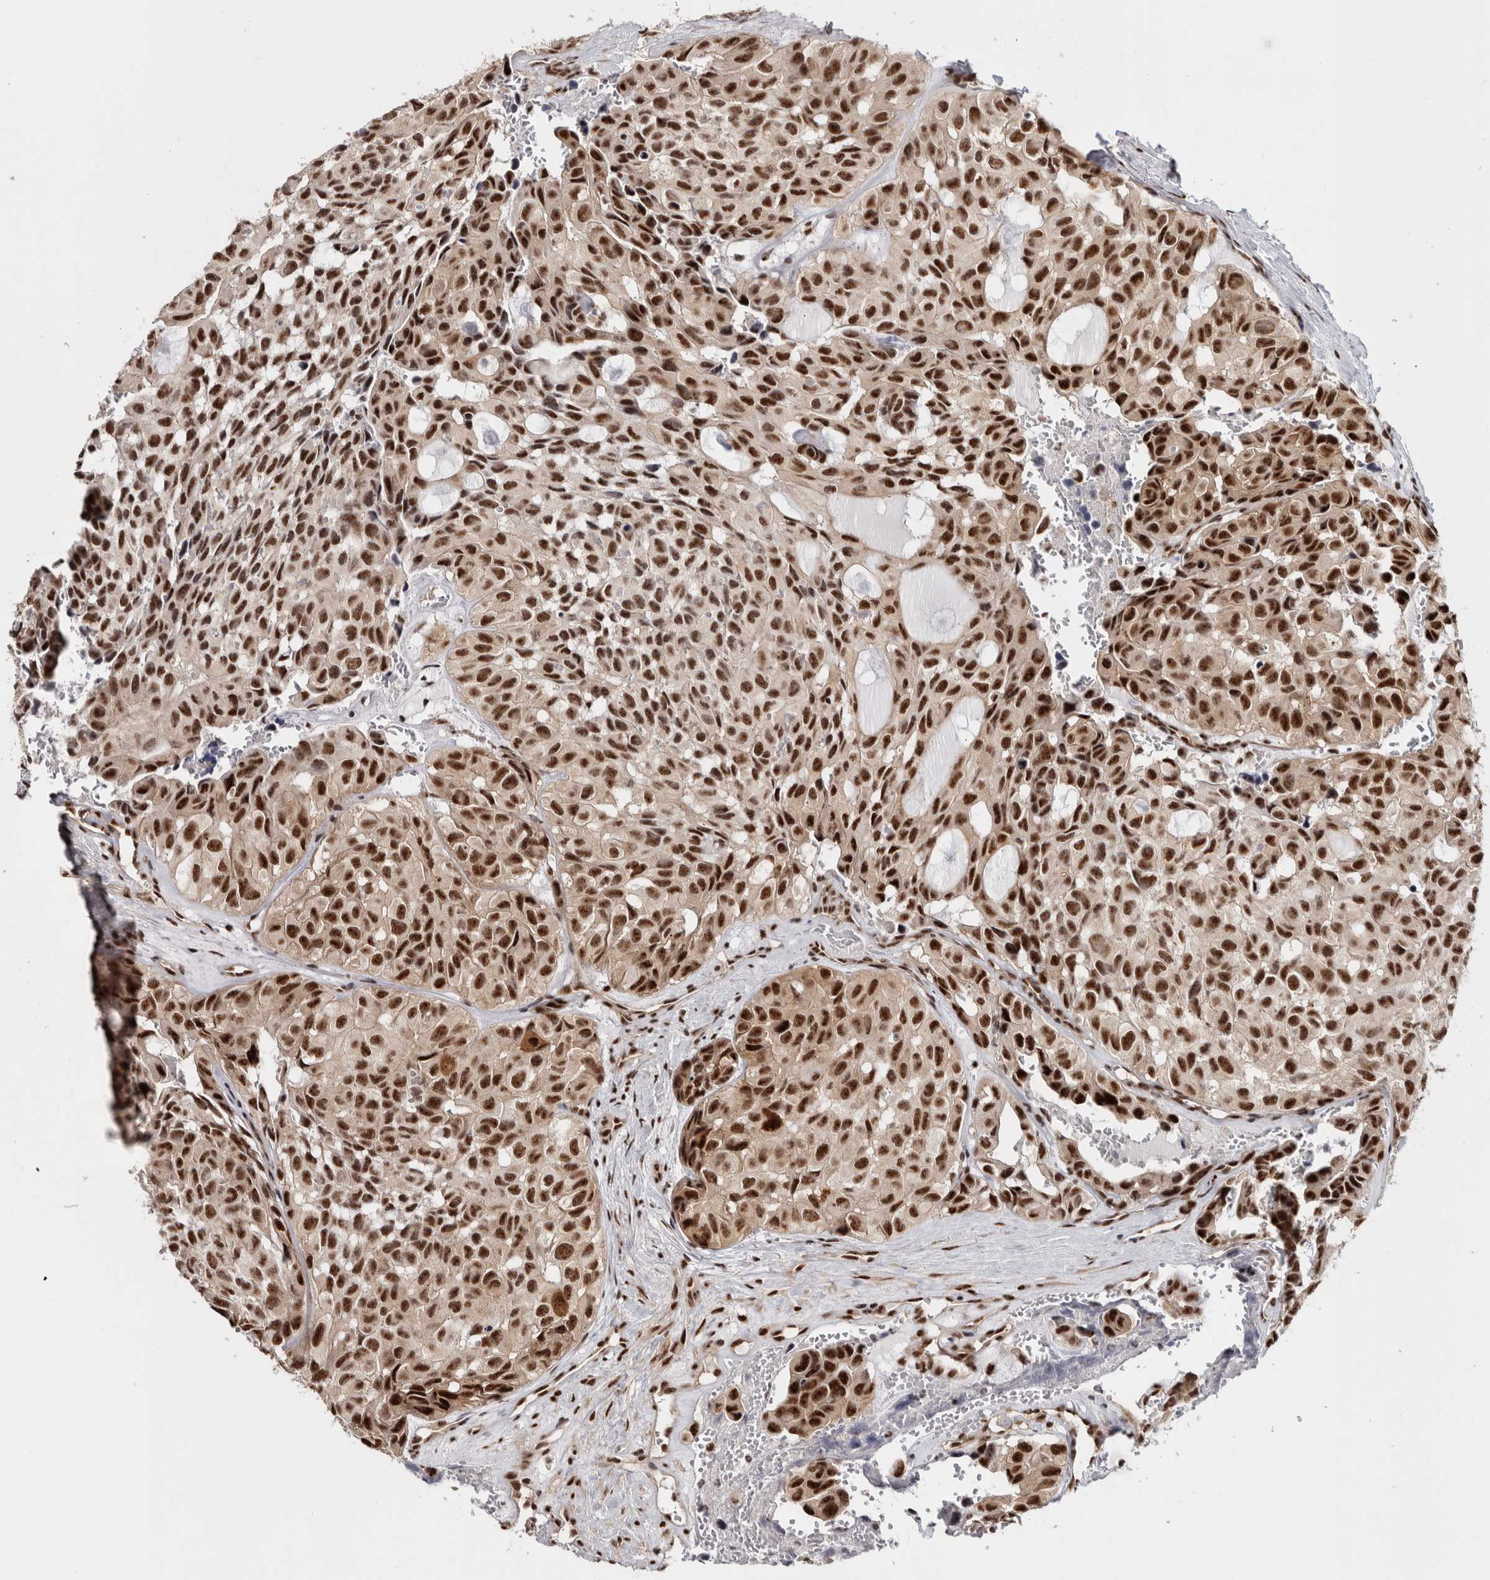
{"staining": {"intensity": "strong", "quantity": ">75%", "location": "nuclear"}, "tissue": "head and neck cancer", "cell_type": "Tumor cells", "image_type": "cancer", "snomed": [{"axis": "morphology", "description": "Adenocarcinoma, NOS"}, {"axis": "topography", "description": "Salivary gland, NOS"}, {"axis": "topography", "description": "Head-Neck"}], "caption": "Tumor cells exhibit high levels of strong nuclear positivity in approximately >75% of cells in head and neck adenocarcinoma. Immunohistochemistry stains the protein of interest in brown and the nuclei are stained blue.", "gene": "MKNK1", "patient": {"sex": "female", "age": 76}}